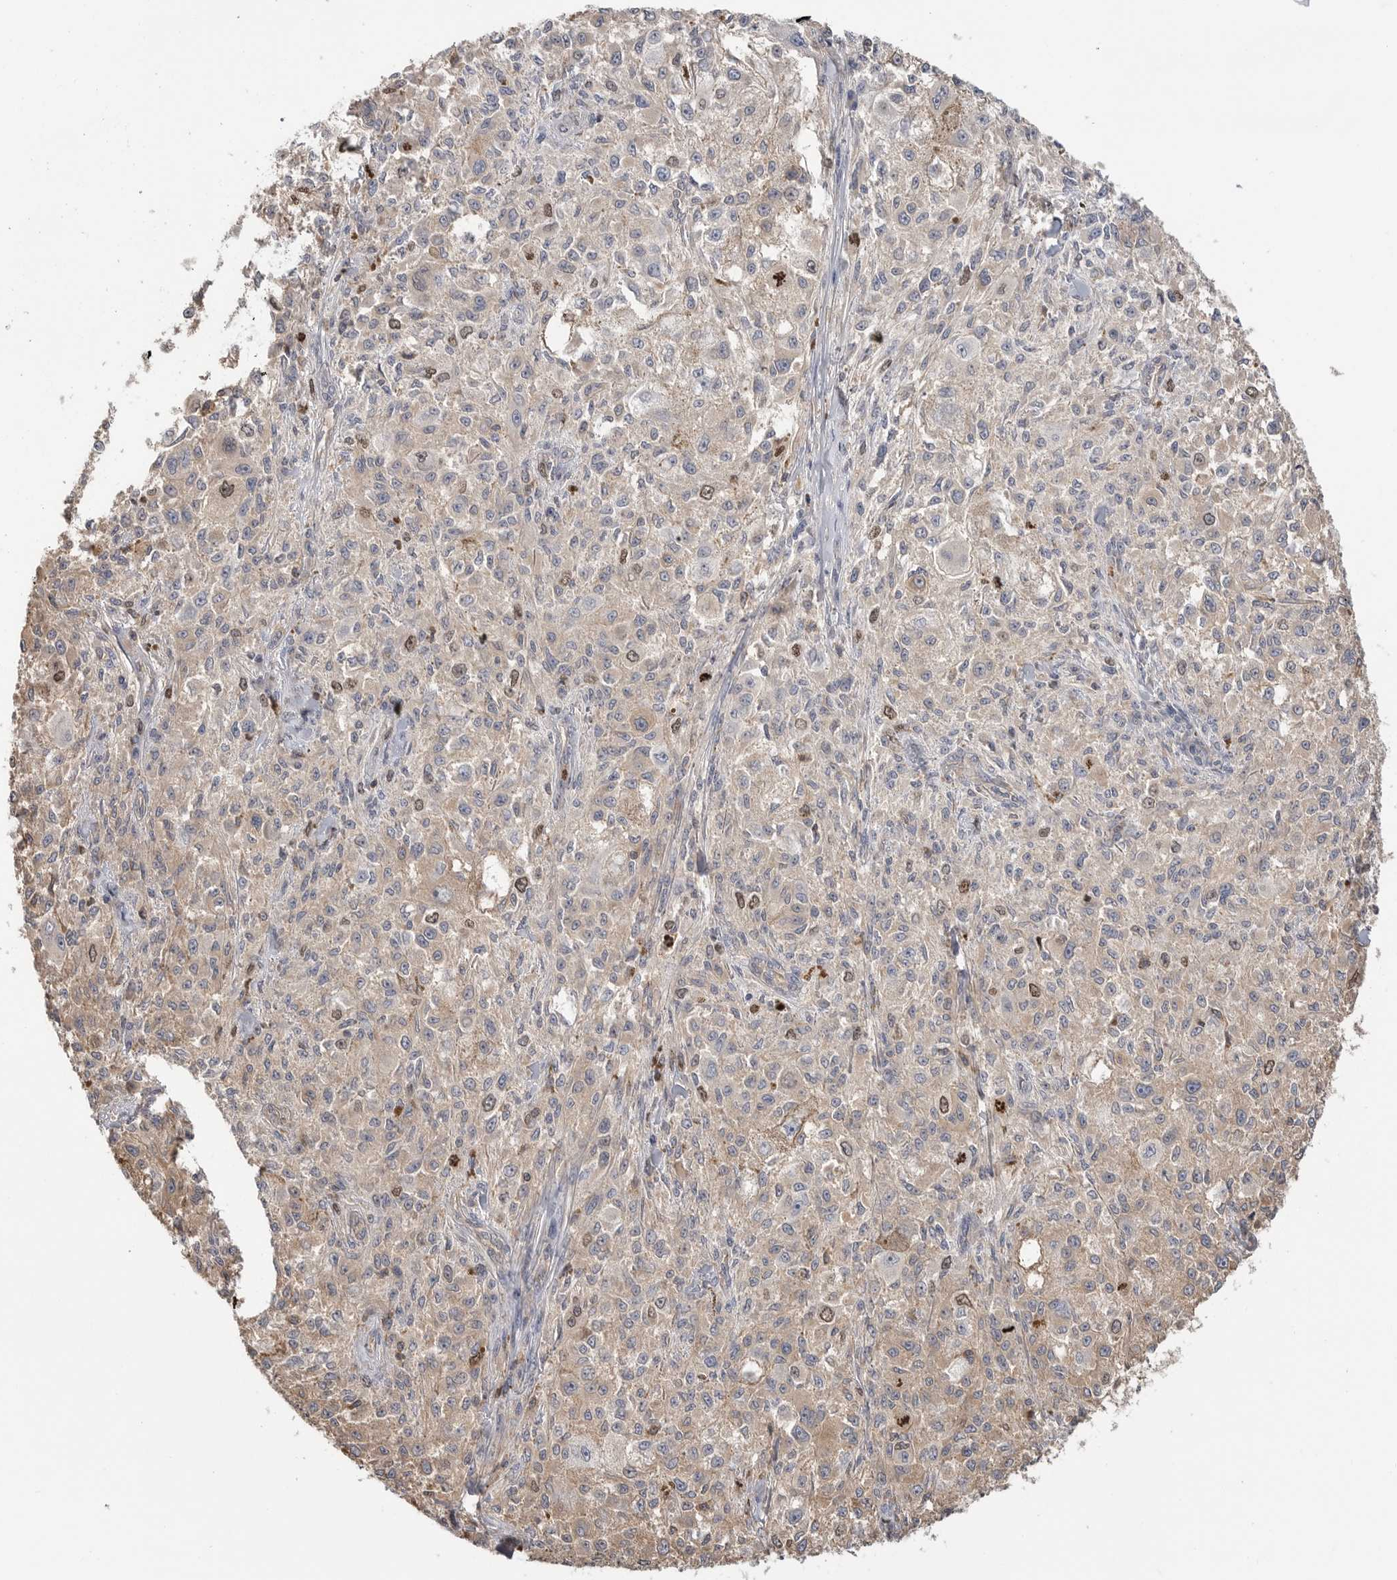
{"staining": {"intensity": "strong", "quantity": "<25%", "location": "cytoplasmic/membranous,nuclear"}, "tissue": "melanoma", "cell_type": "Tumor cells", "image_type": "cancer", "snomed": [{"axis": "morphology", "description": "Necrosis, NOS"}, {"axis": "morphology", "description": "Malignant melanoma, NOS"}, {"axis": "topography", "description": "Skin"}], "caption": "Immunohistochemical staining of human melanoma reveals strong cytoplasmic/membranous and nuclear protein staining in approximately <25% of tumor cells.", "gene": "TOP2A", "patient": {"sex": "female", "age": 87}}